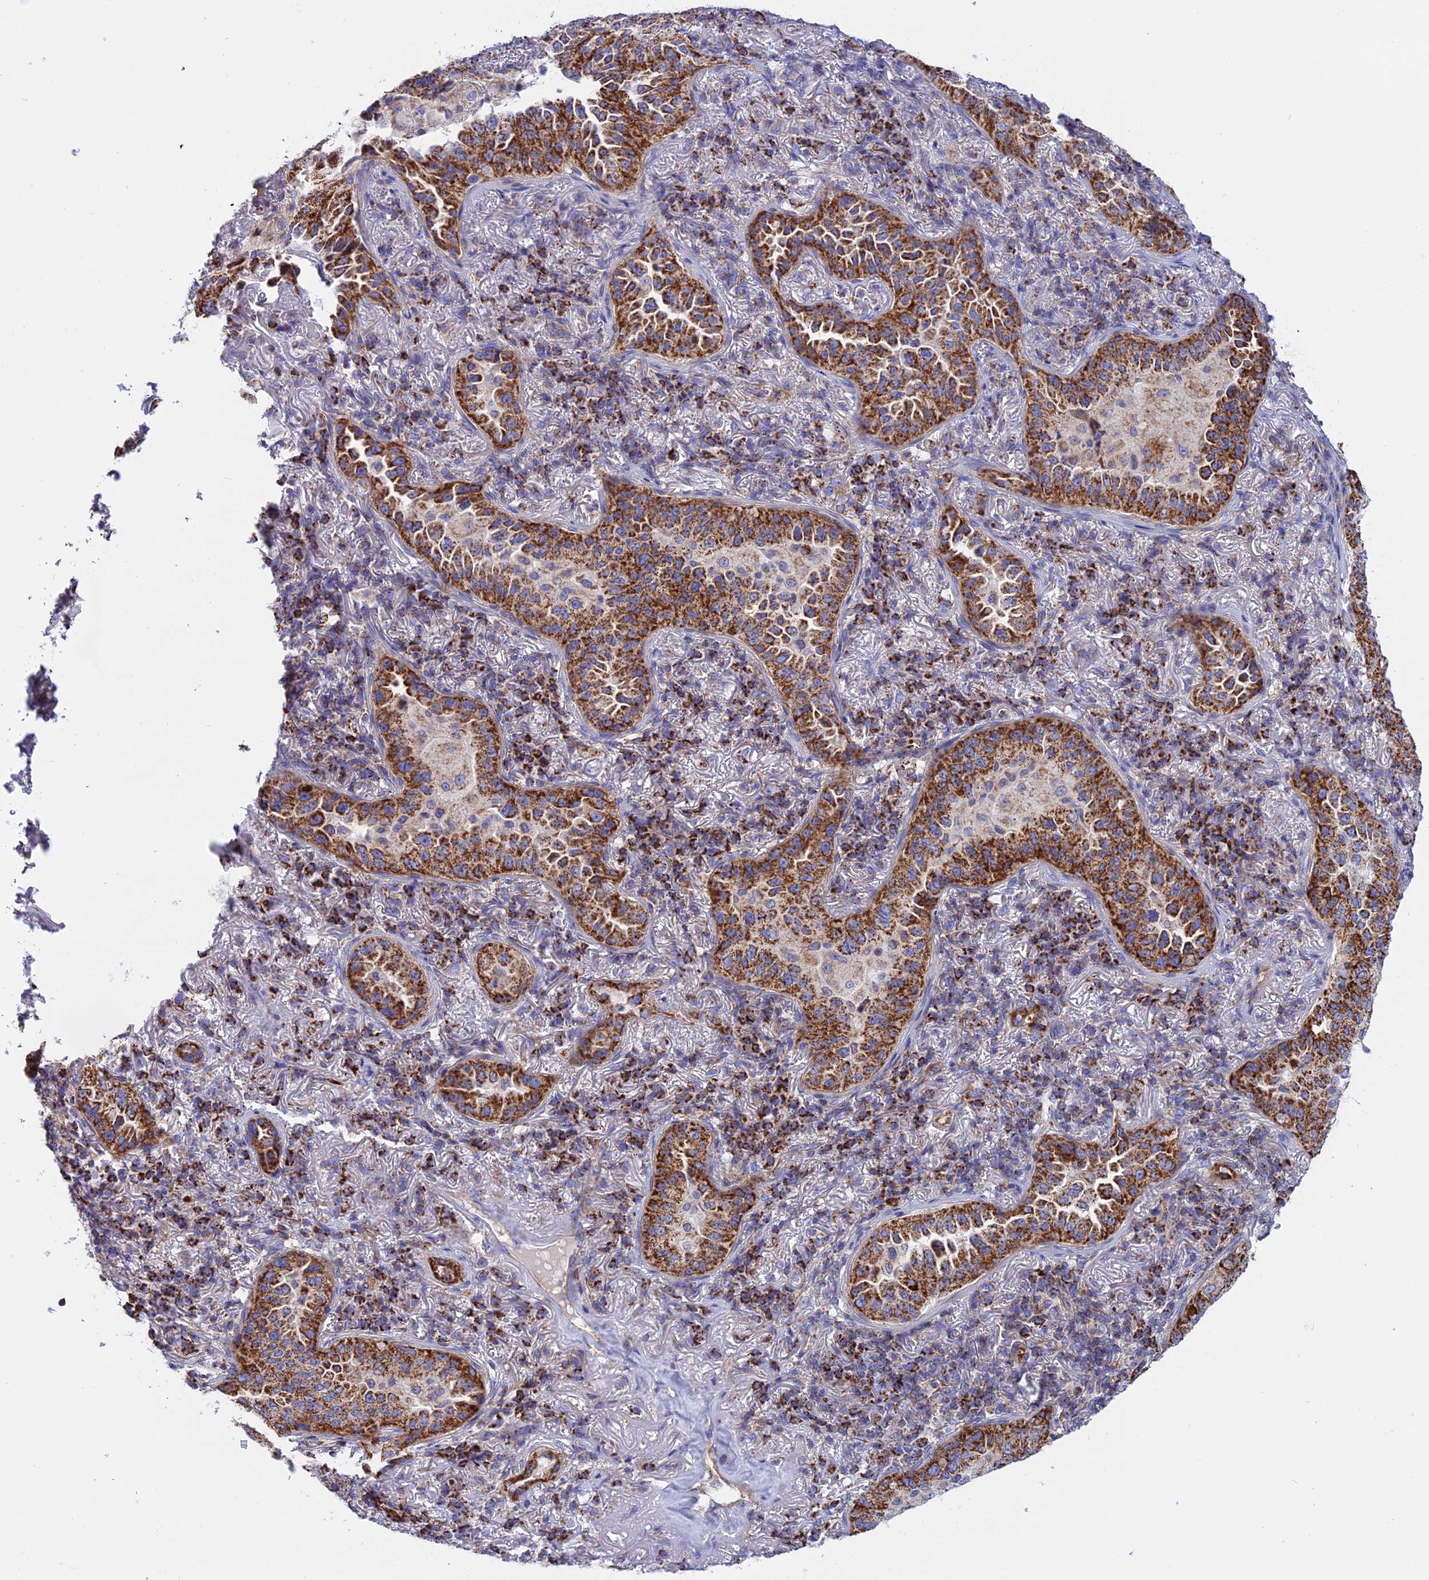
{"staining": {"intensity": "strong", "quantity": ">75%", "location": "cytoplasmic/membranous"}, "tissue": "lung cancer", "cell_type": "Tumor cells", "image_type": "cancer", "snomed": [{"axis": "morphology", "description": "Adenocarcinoma, NOS"}, {"axis": "topography", "description": "Lung"}], "caption": "Tumor cells display high levels of strong cytoplasmic/membranous staining in approximately >75% of cells in human lung adenocarcinoma.", "gene": "GCDH", "patient": {"sex": "female", "age": 69}}